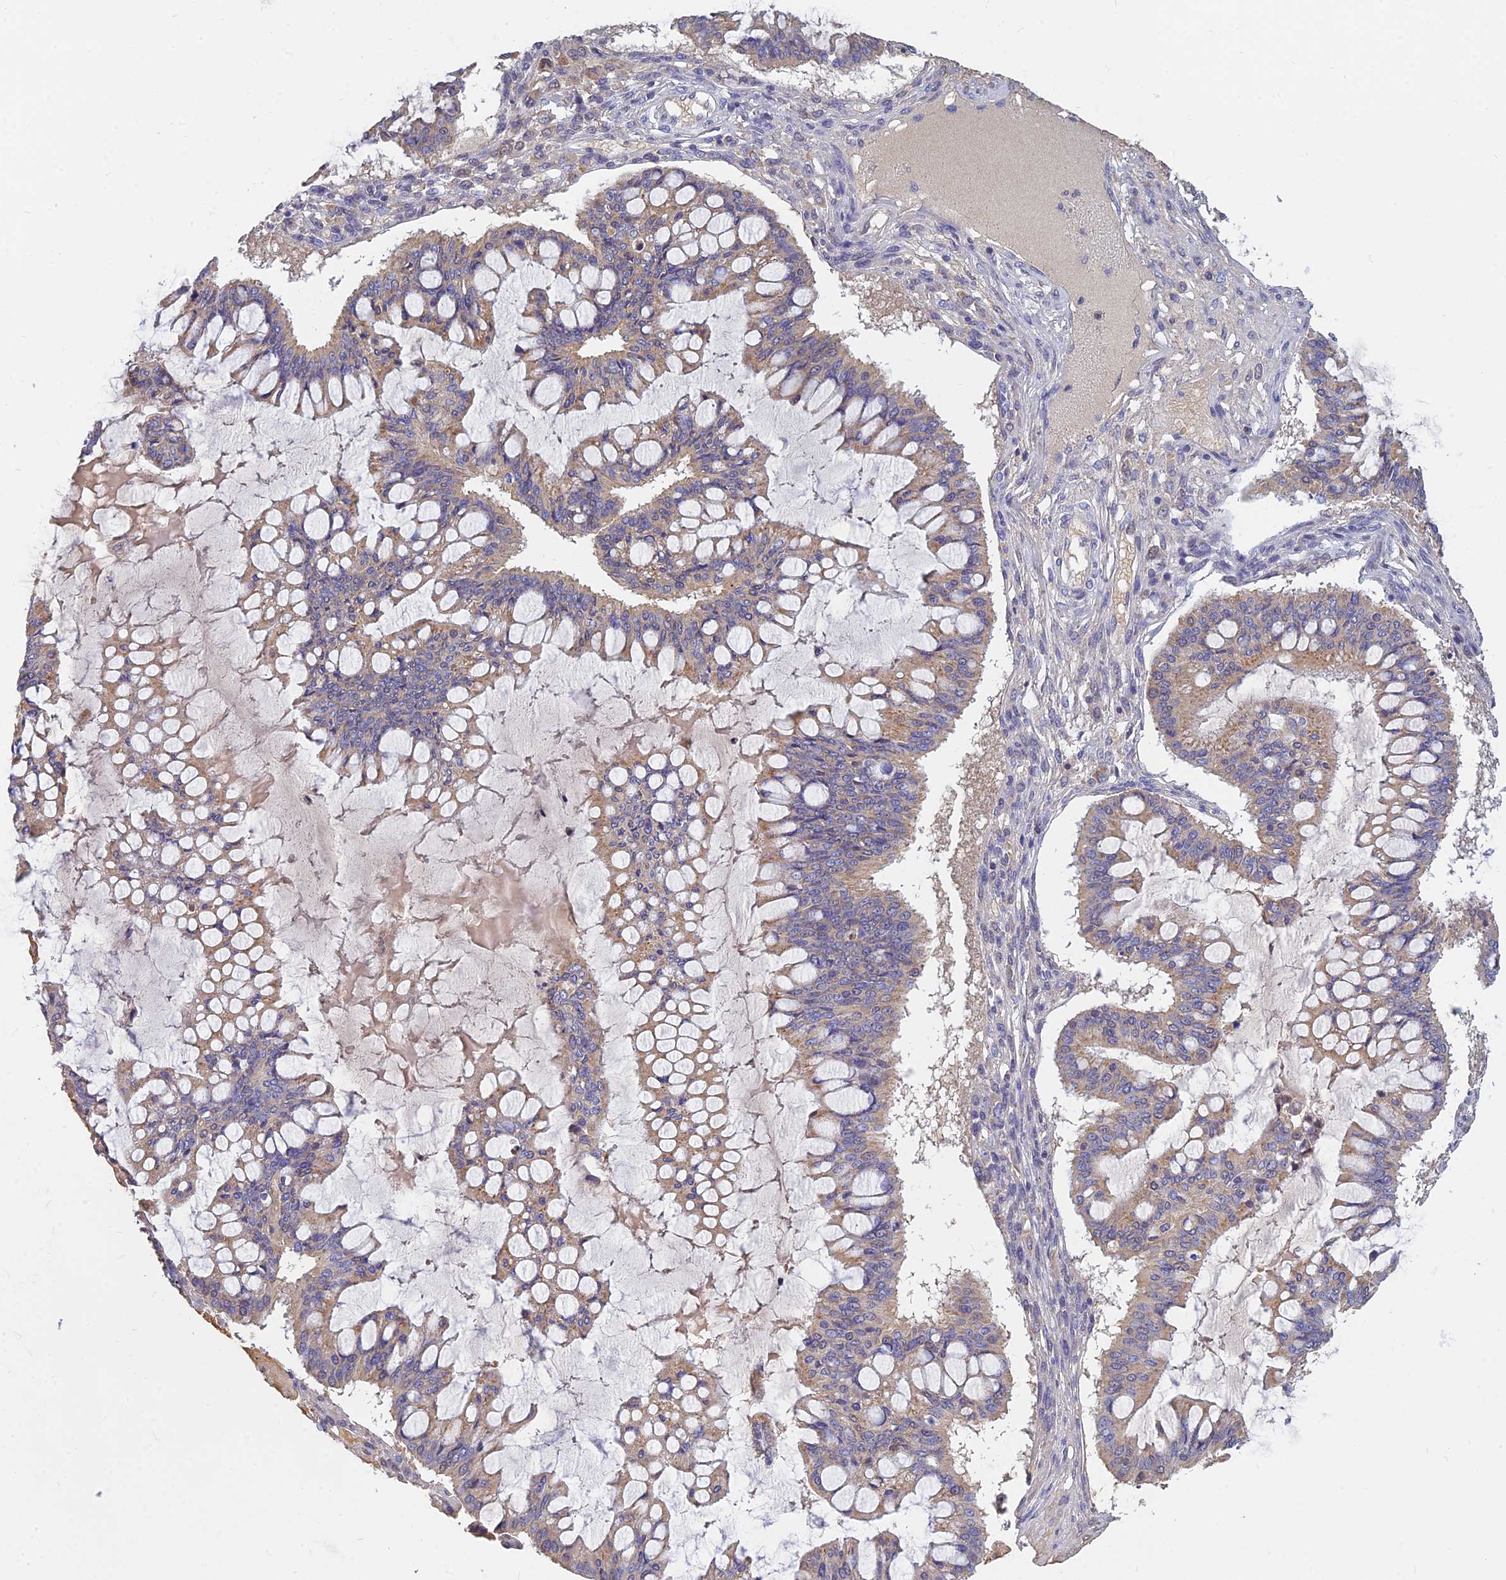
{"staining": {"intensity": "weak", "quantity": ">75%", "location": "cytoplasmic/membranous"}, "tissue": "ovarian cancer", "cell_type": "Tumor cells", "image_type": "cancer", "snomed": [{"axis": "morphology", "description": "Cystadenocarcinoma, mucinous, NOS"}, {"axis": "topography", "description": "Ovary"}], "caption": "Ovarian mucinous cystadenocarcinoma stained with a brown dye reveals weak cytoplasmic/membranous positive staining in about >75% of tumor cells.", "gene": "CACNA1B", "patient": {"sex": "female", "age": 73}}